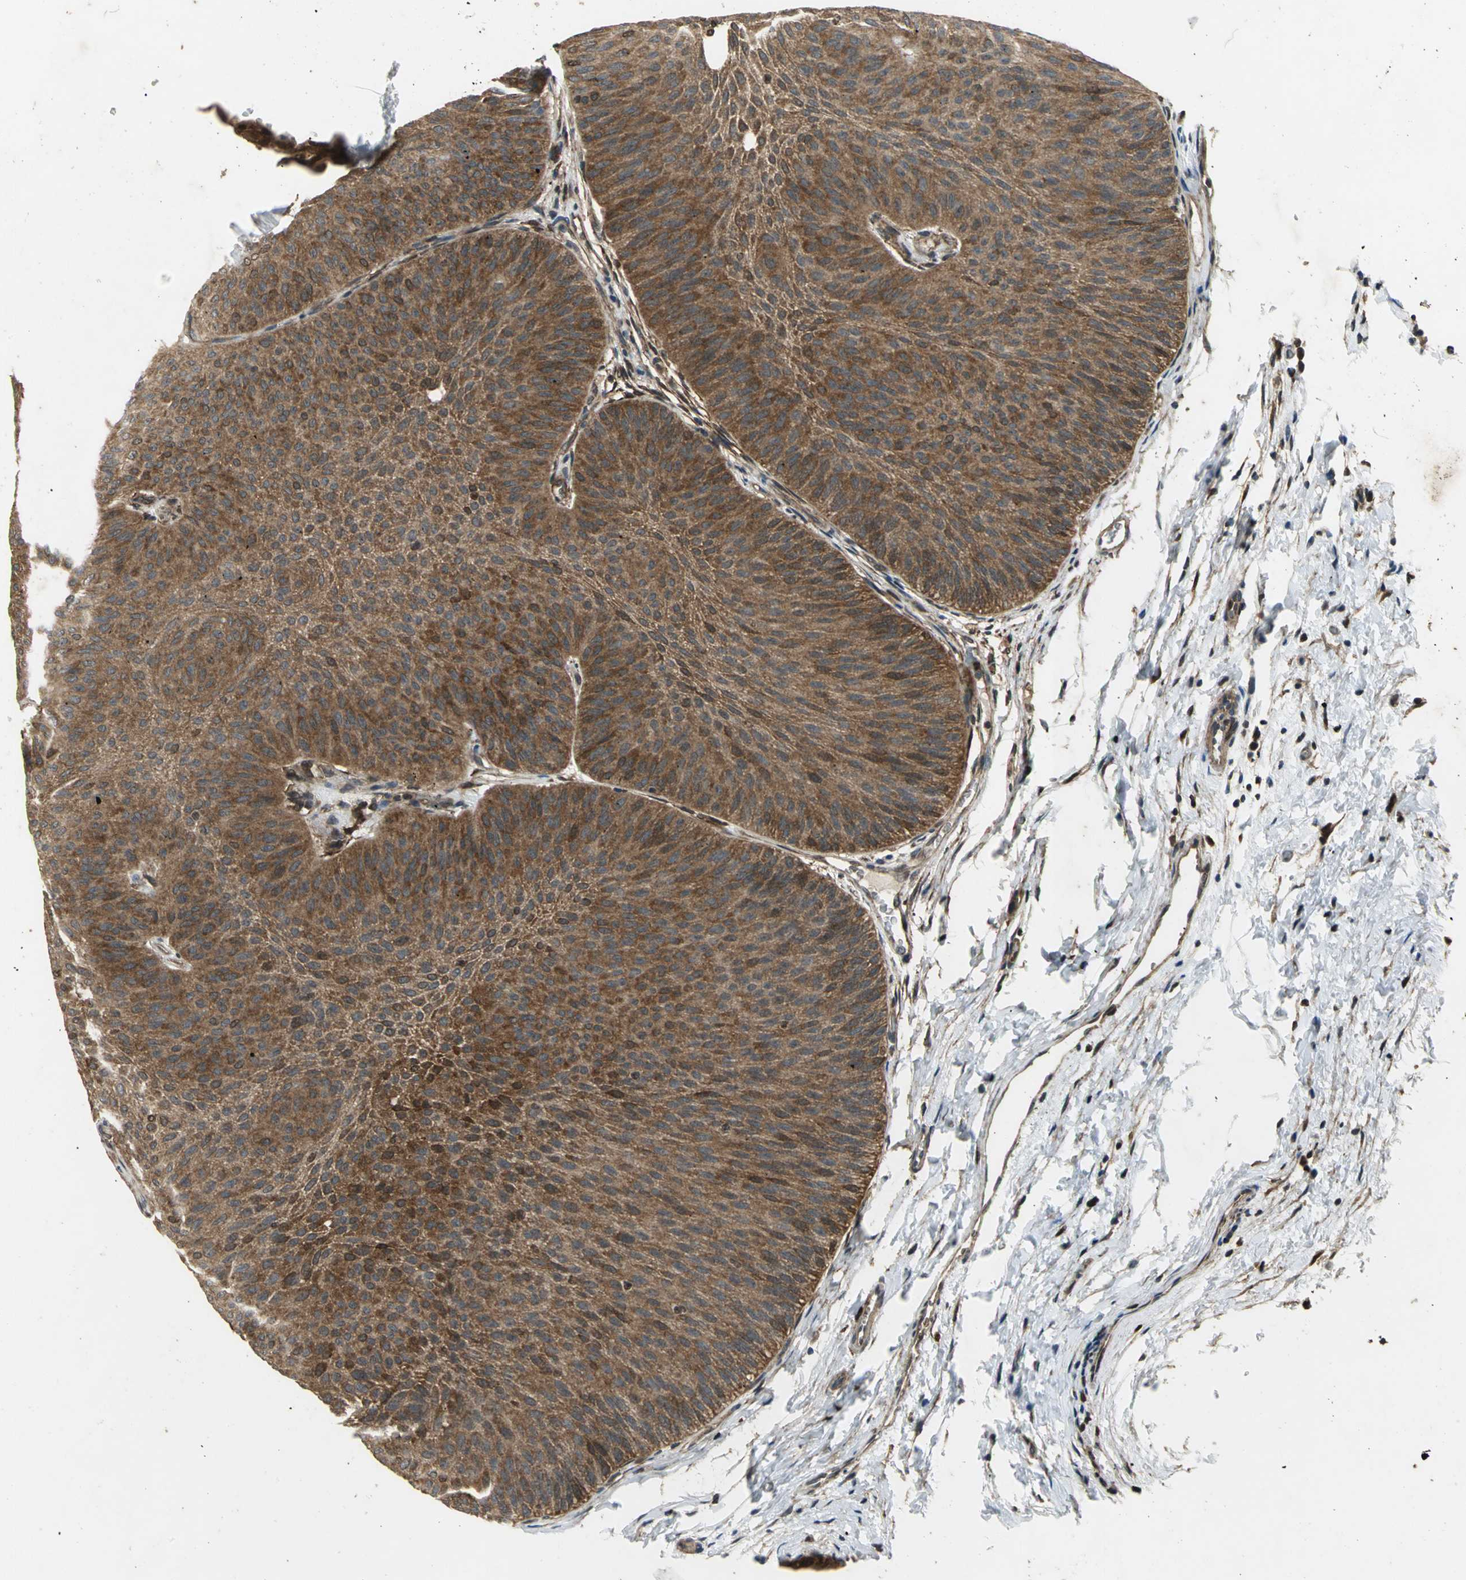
{"staining": {"intensity": "strong", "quantity": ">75%", "location": "cytoplasmic/membranous"}, "tissue": "urothelial cancer", "cell_type": "Tumor cells", "image_type": "cancer", "snomed": [{"axis": "morphology", "description": "Urothelial carcinoma, Low grade"}, {"axis": "topography", "description": "Urinary bladder"}], "caption": "Protein expression analysis of urothelial cancer demonstrates strong cytoplasmic/membranous expression in approximately >75% of tumor cells. The protein is stained brown, and the nuclei are stained in blue (DAB IHC with brightfield microscopy, high magnification).", "gene": "AHR", "patient": {"sex": "female", "age": 60}}